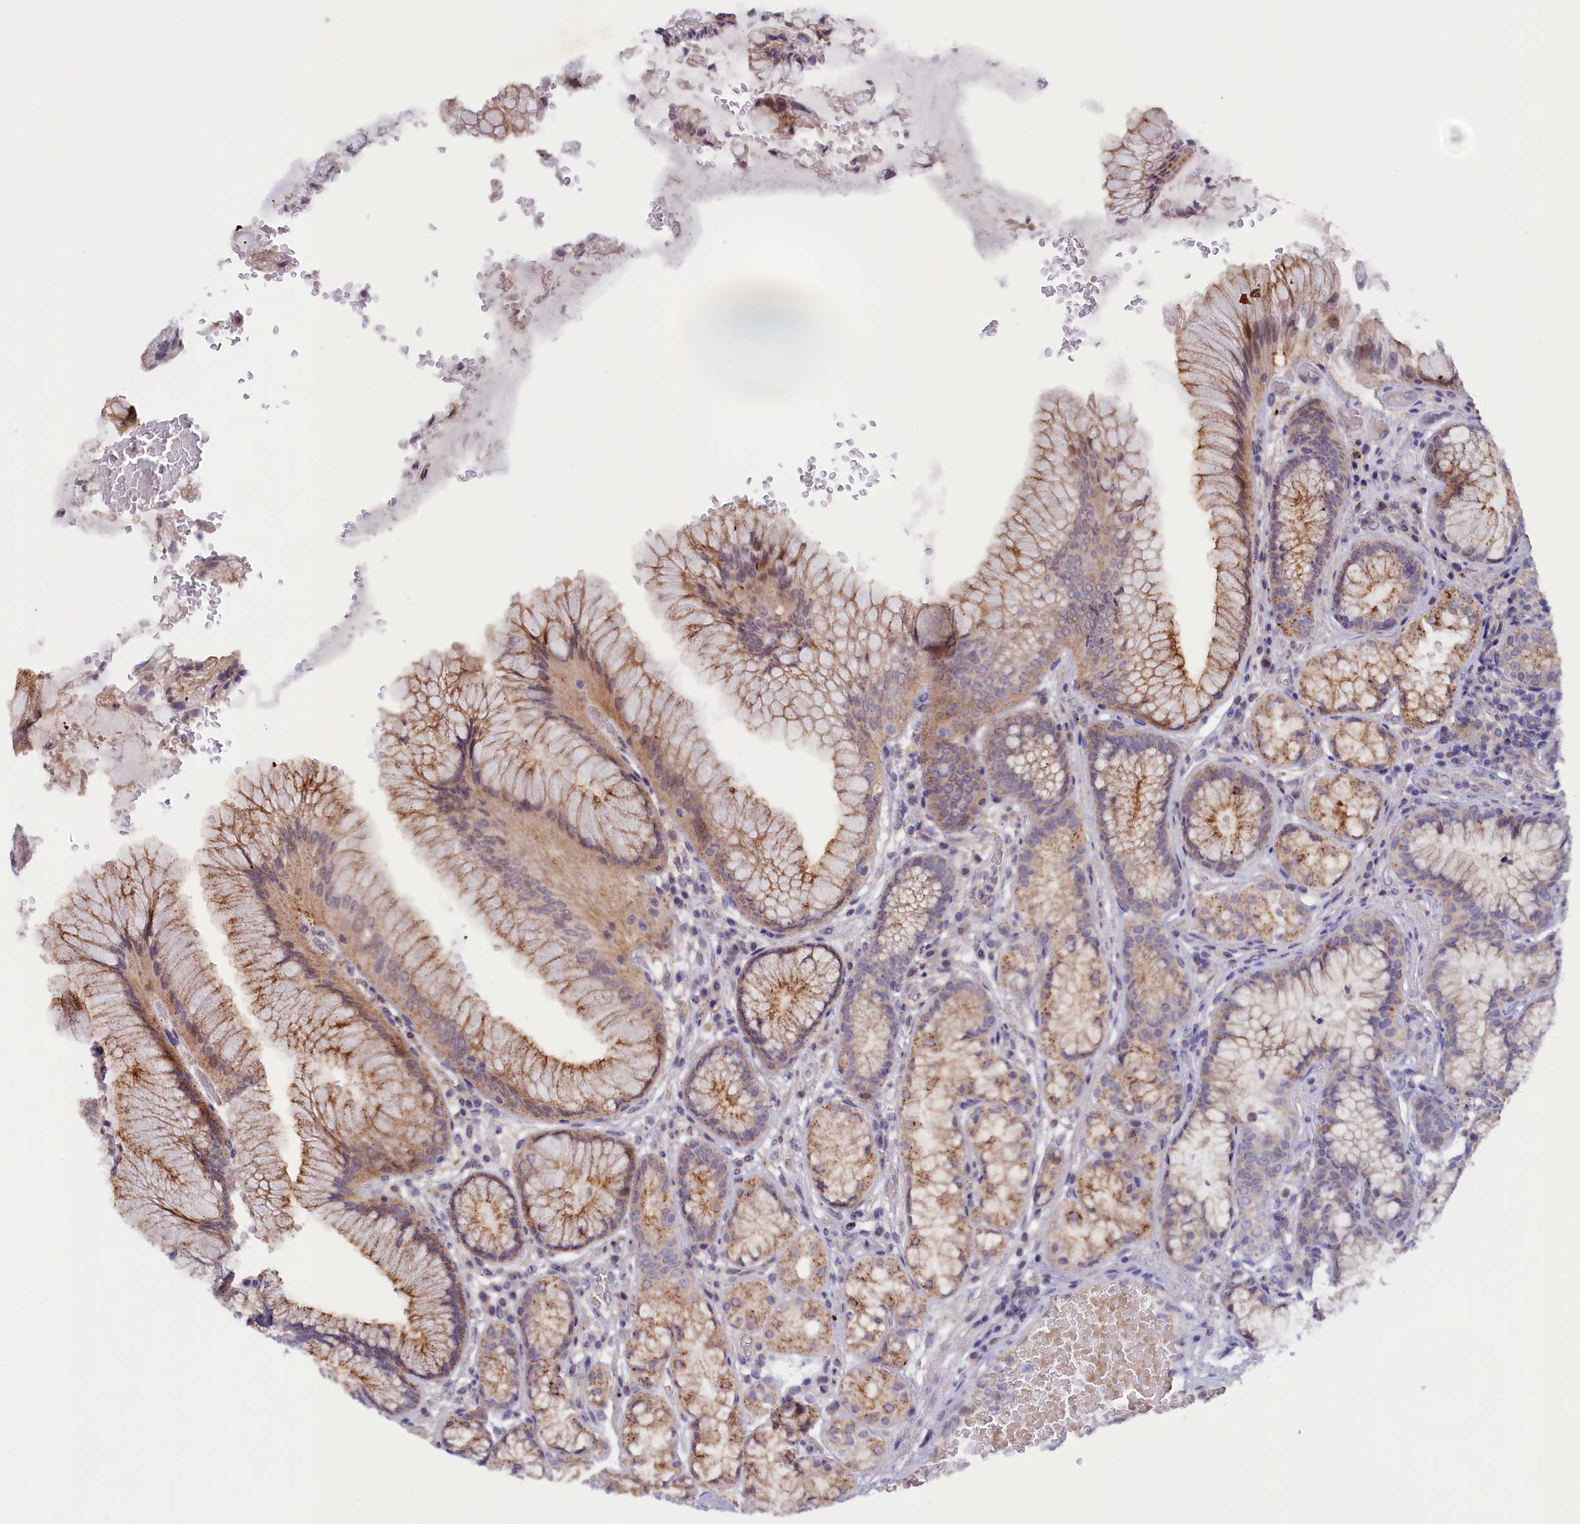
{"staining": {"intensity": "moderate", "quantity": ">75%", "location": "cytoplasmic/membranous"}, "tissue": "stomach", "cell_type": "Glandular cells", "image_type": "normal", "snomed": [{"axis": "morphology", "description": "Normal tissue, NOS"}, {"axis": "topography", "description": "Stomach"}], "caption": "DAB (3,3'-diaminobenzidine) immunohistochemical staining of benign stomach reveals moderate cytoplasmic/membranous protein positivity in approximately >75% of glandular cells.", "gene": "HYKK", "patient": {"sex": "male", "age": 63}}